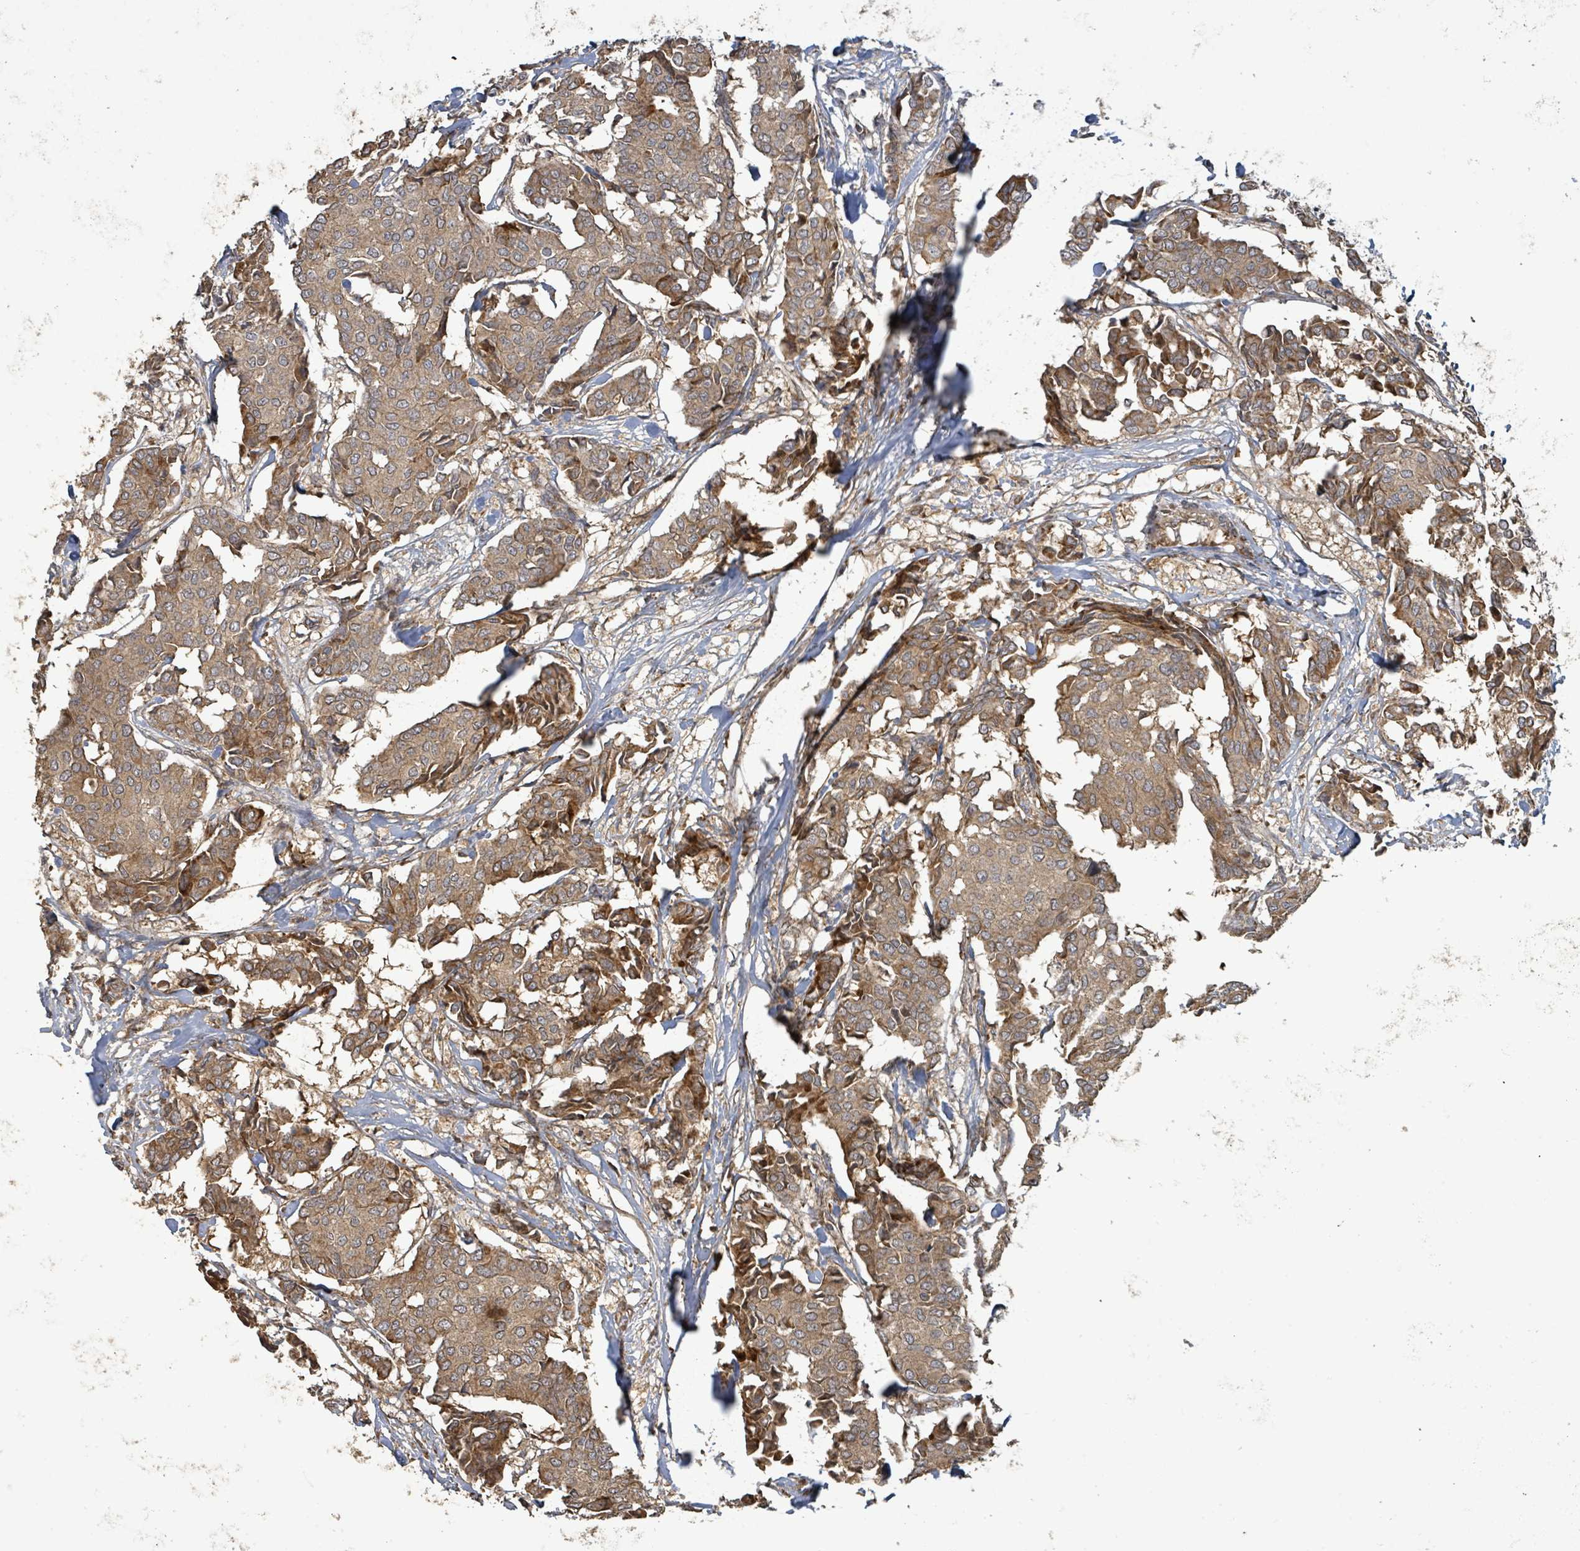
{"staining": {"intensity": "moderate", "quantity": ">75%", "location": "cytoplasmic/membranous"}, "tissue": "breast cancer", "cell_type": "Tumor cells", "image_type": "cancer", "snomed": [{"axis": "morphology", "description": "Duct carcinoma"}, {"axis": "topography", "description": "Breast"}], "caption": "The immunohistochemical stain labels moderate cytoplasmic/membranous positivity in tumor cells of breast cancer tissue.", "gene": "STARD4", "patient": {"sex": "female", "age": 75}}